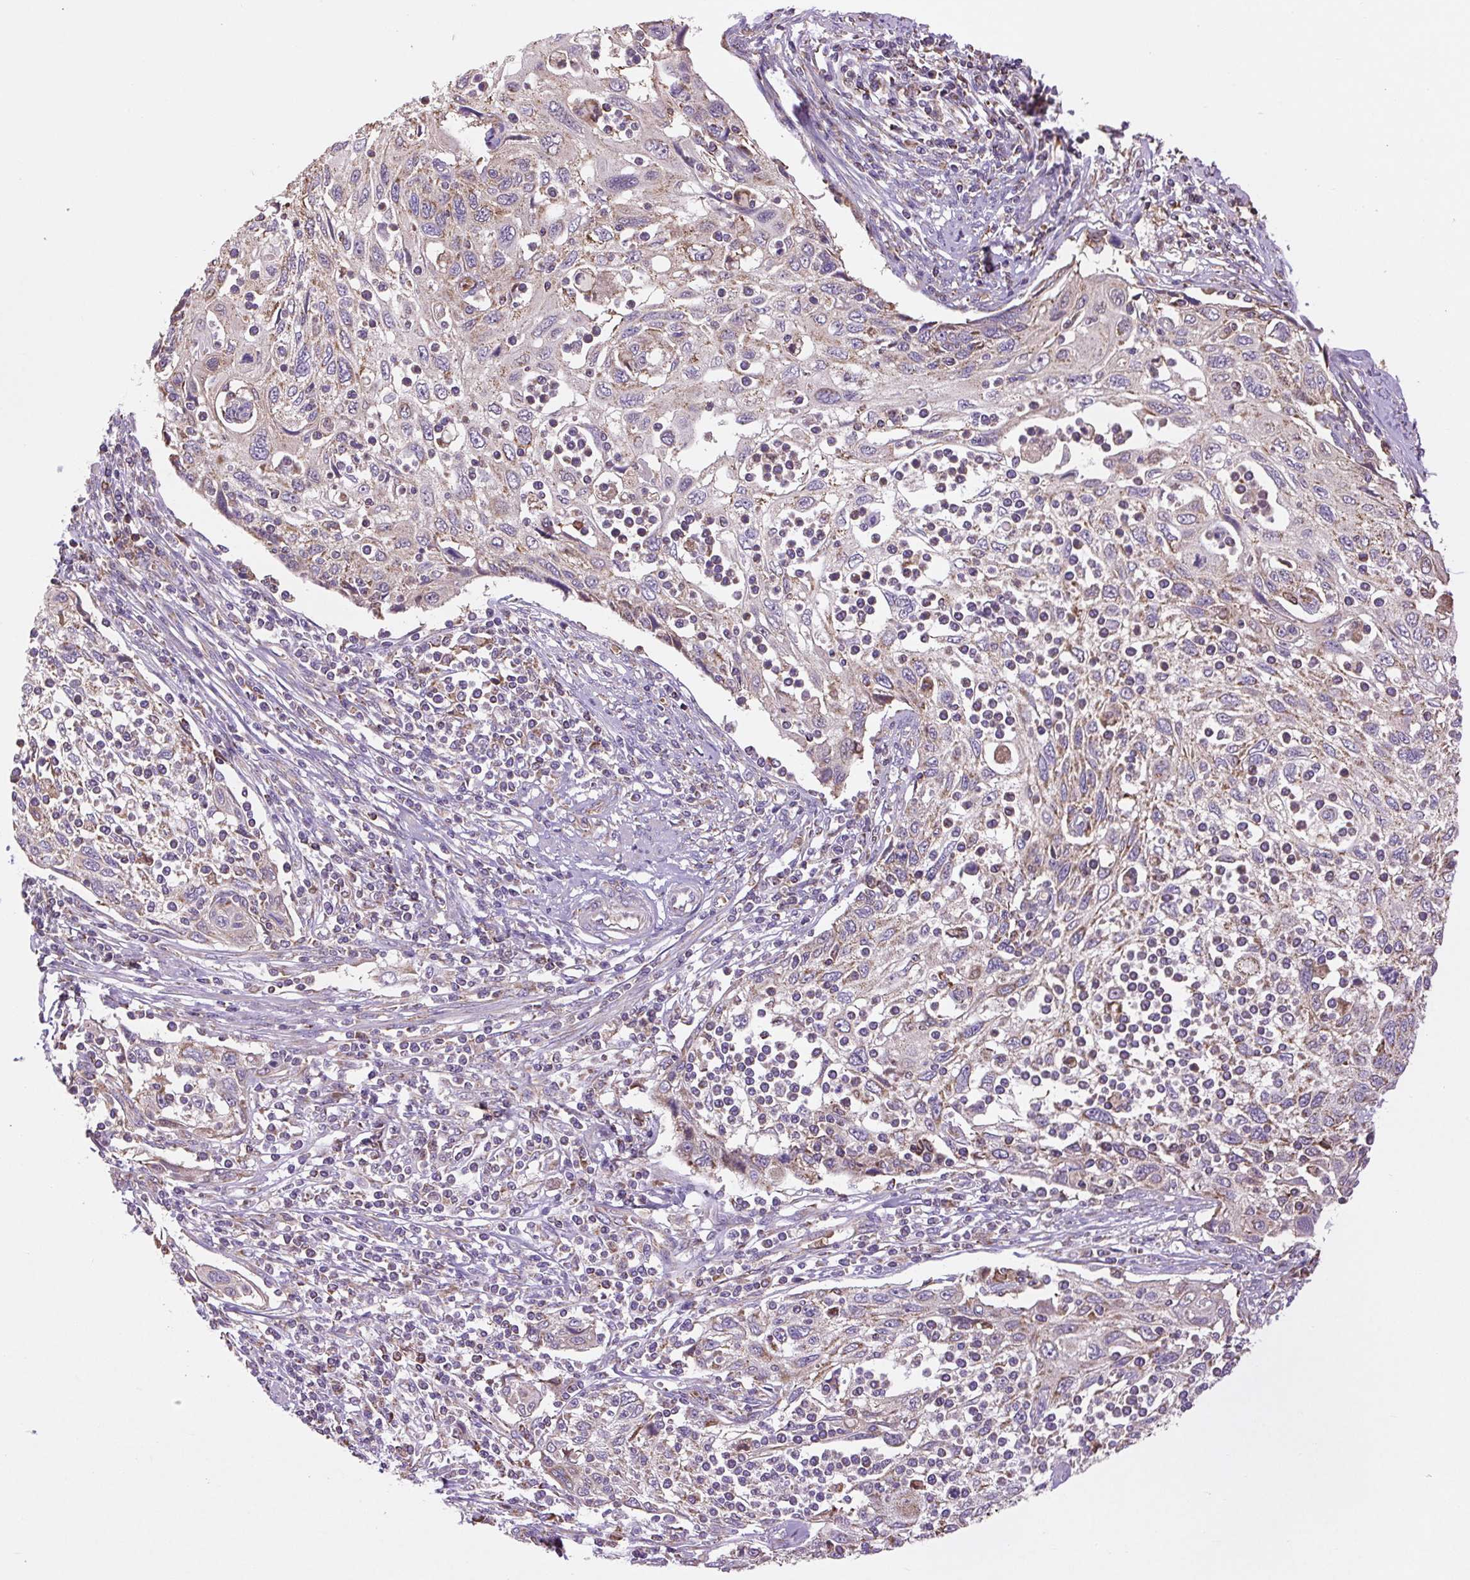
{"staining": {"intensity": "weak", "quantity": "25%-75%", "location": "cytoplasmic/membranous"}, "tissue": "cervical cancer", "cell_type": "Tumor cells", "image_type": "cancer", "snomed": [{"axis": "morphology", "description": "Squamous cell carcinoma, NOS"}, {"axis": "topography", "description": "Cervix"}], "caption": "Immunohistochemistry (IHC) histopathology image of neoplastic tissue: human squamous cell carcinoma (cervical) stained using immunohistochemistry displays low levels of weak protein expression localized specifically in the cytoplasmic/membranous of tumor cells, appearing as a cytoplasmic/membranous brown color.", "gene": "PLCG1", "patient": {"sex": "female", "age": 70}}